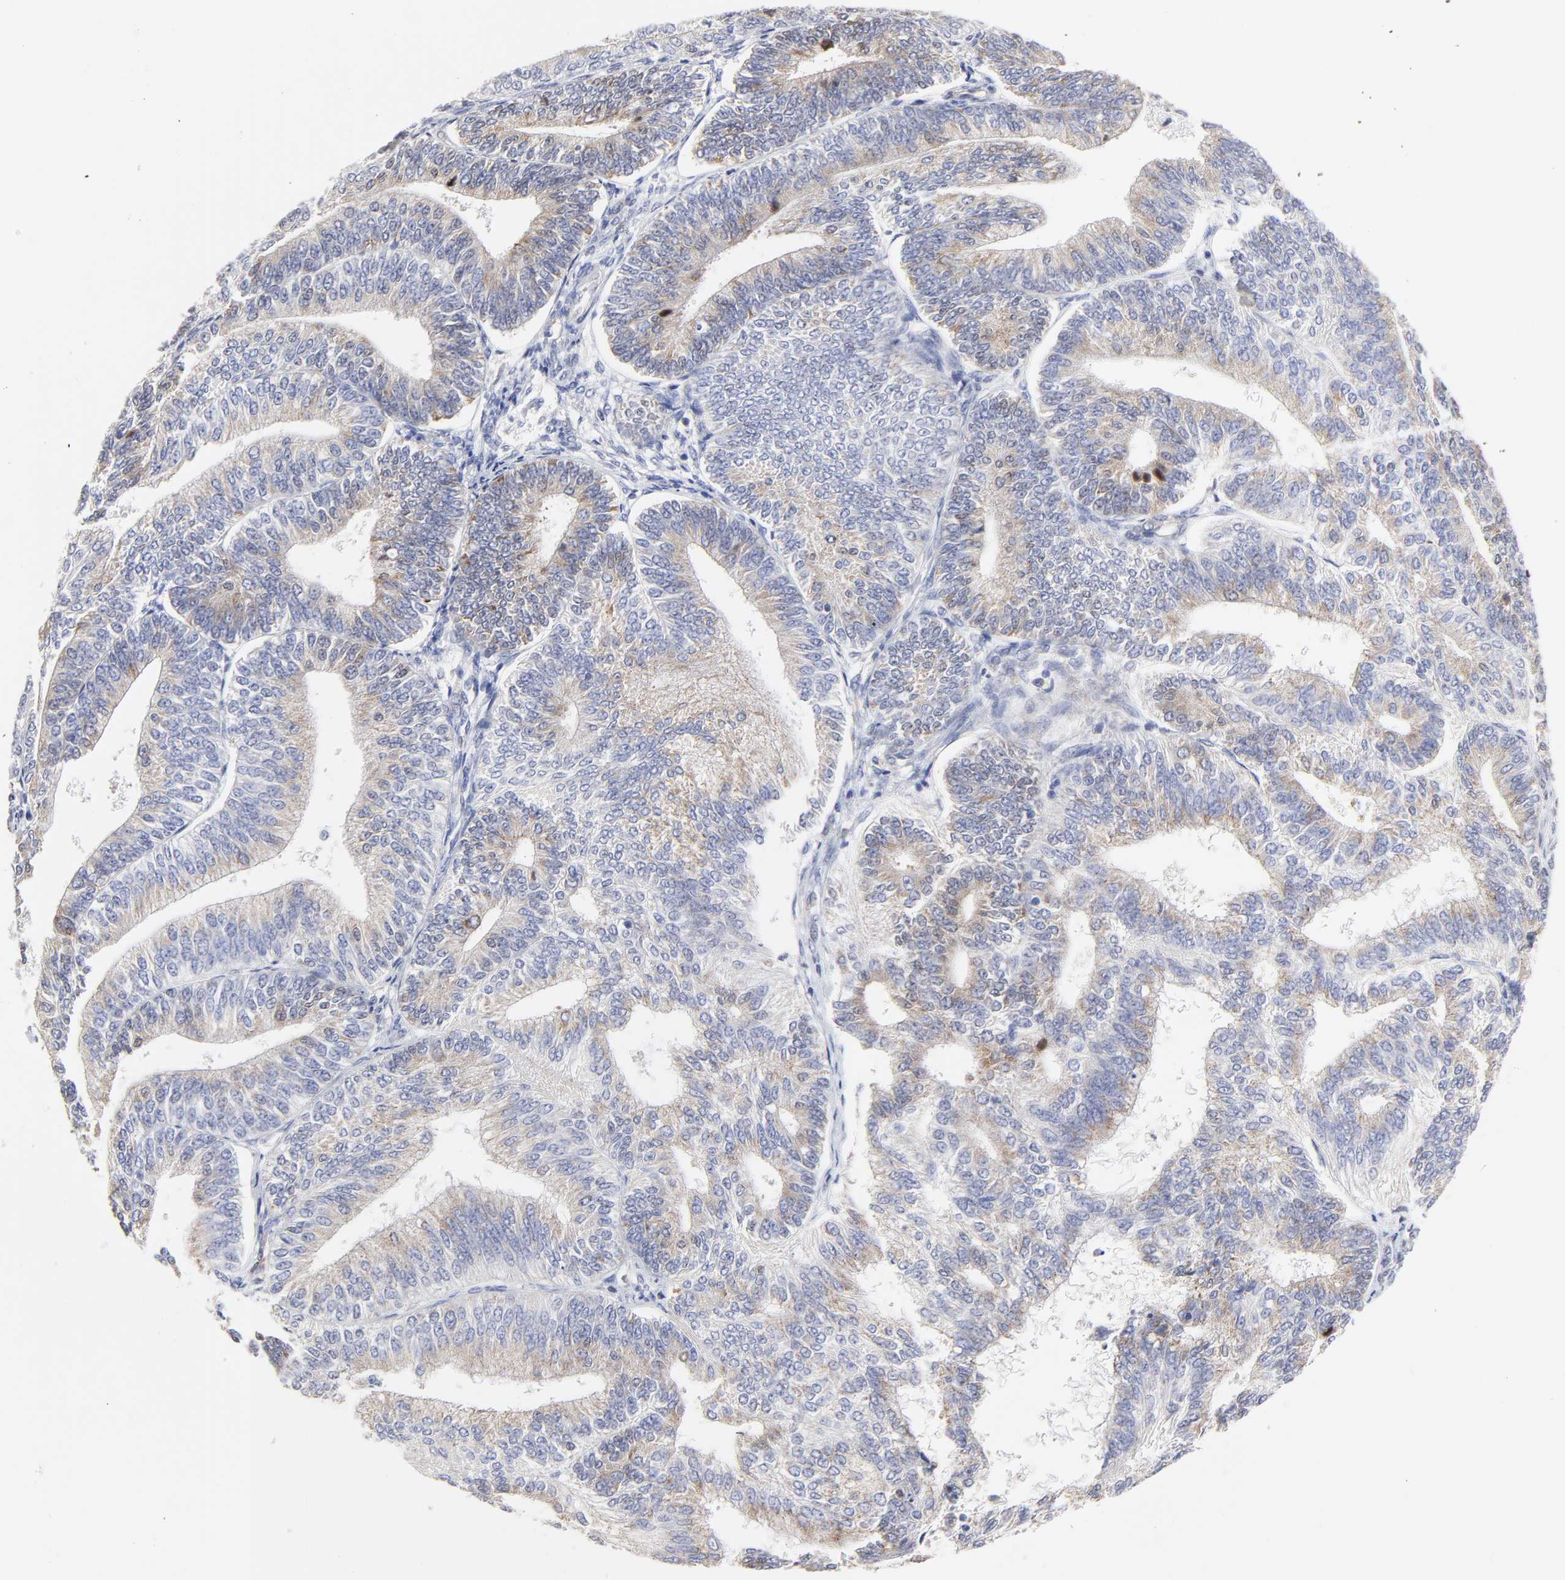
{"staining": {"intensity": "moderate", "quantity": "25%-75%", "location": "cytoplasmic/membranous"}, "tissue": "endometrial cancer", "cell_type": "Tumor cells", "image_type": "cancer", "snomed": [{"axis": "morphology", "description": "Adenocarcinoma, NOS"}, {"axis": "topography", "description": "Endometrium"}], "caption": "Immunohistochemical staining of endometrial cancer demonstrates moderate cytoplasmic/membranous protein staining in about 25%-75% of tumor cells.", "gene": "NCAPH", "patient": {"sex": "female", "age": 55}}